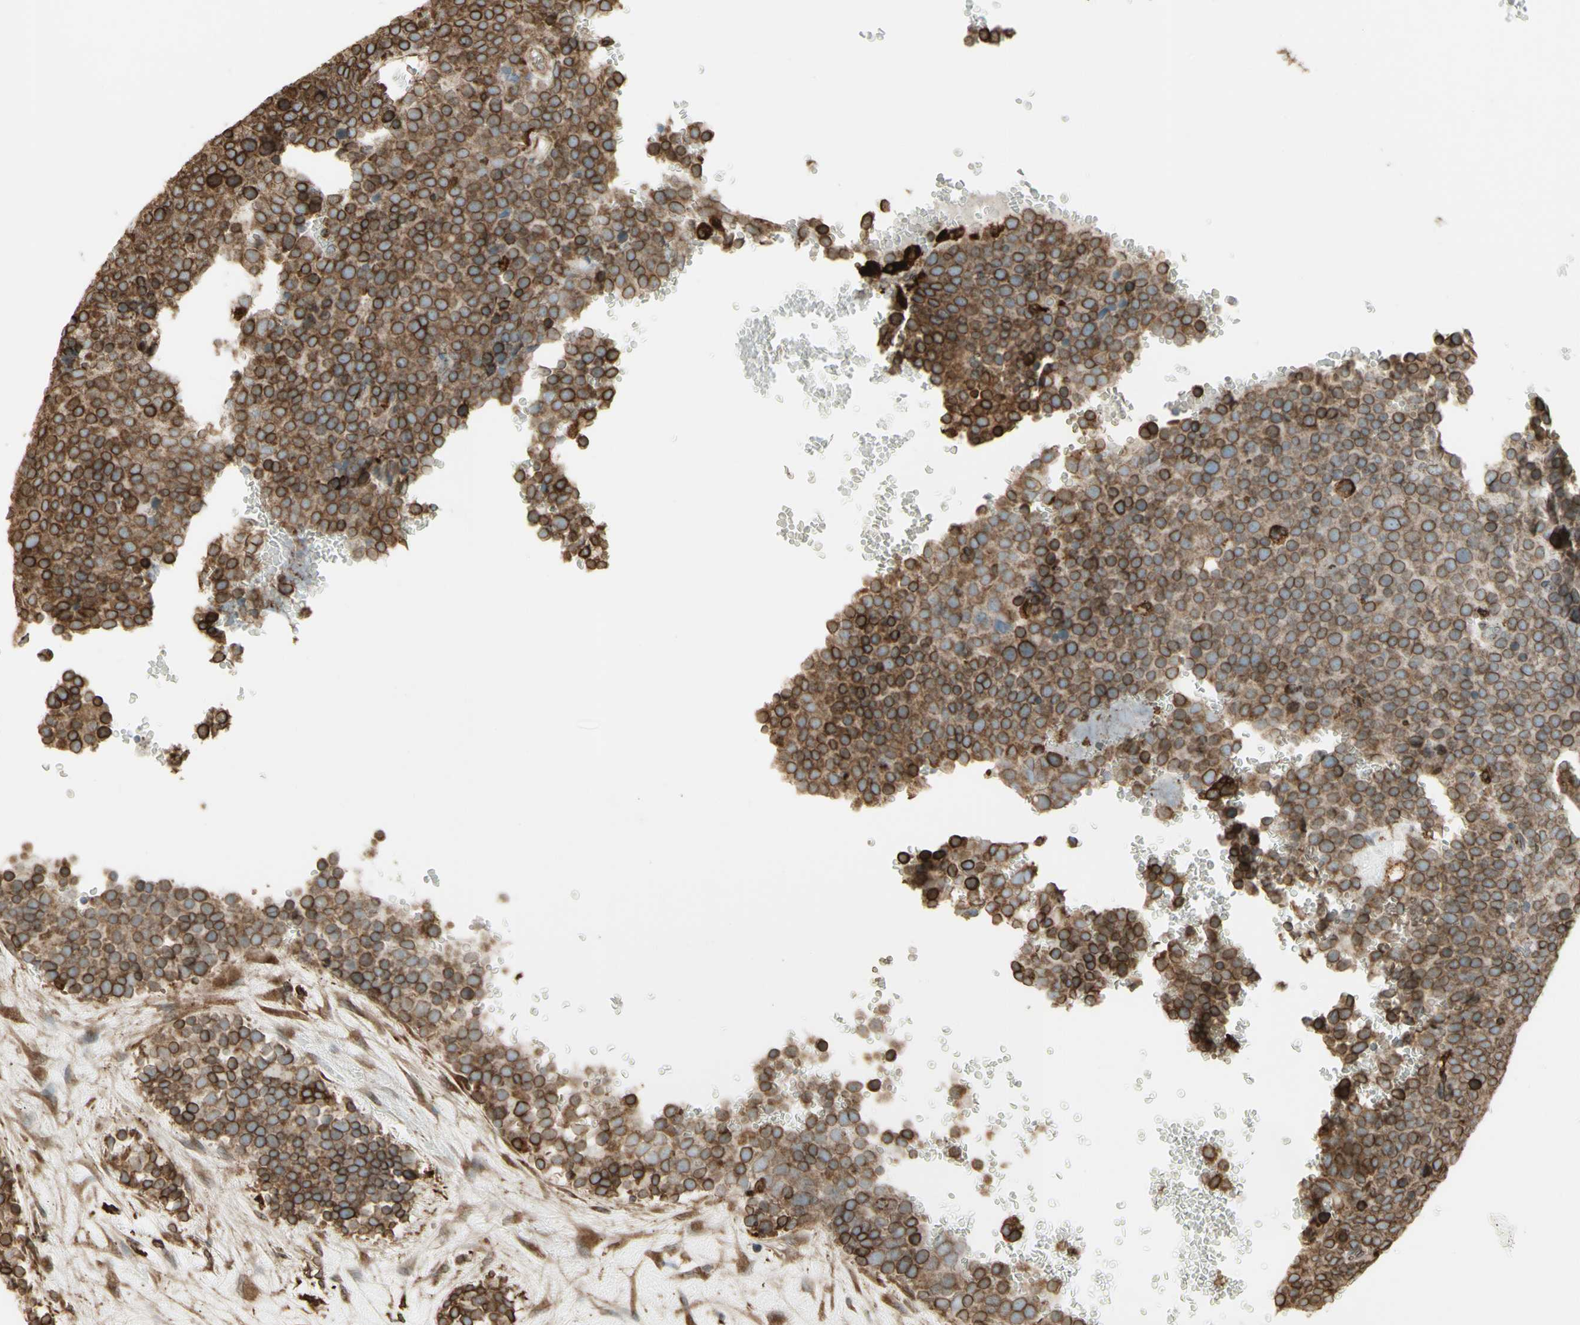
{"staining": {"intensity": "moderate", "quantity": ">75%", "location": "cytoplasmic/membranous"}, "tissue": "testis cancer", "cell_type": "Tumor cells", "image_type": "cancer", "snomed": [{"axis": "morphology", "description": "Seminoma, NOS"}, {"axis": "topography", "description": "Testis"}], "caption": "Tumor cells display medium levels of moderate cytoplasmic/membranous positivity in about >75% of cells in human testis cancer (seminoma).", "gene": "CANX", "patient": {"sex": "male", "age": 71}}